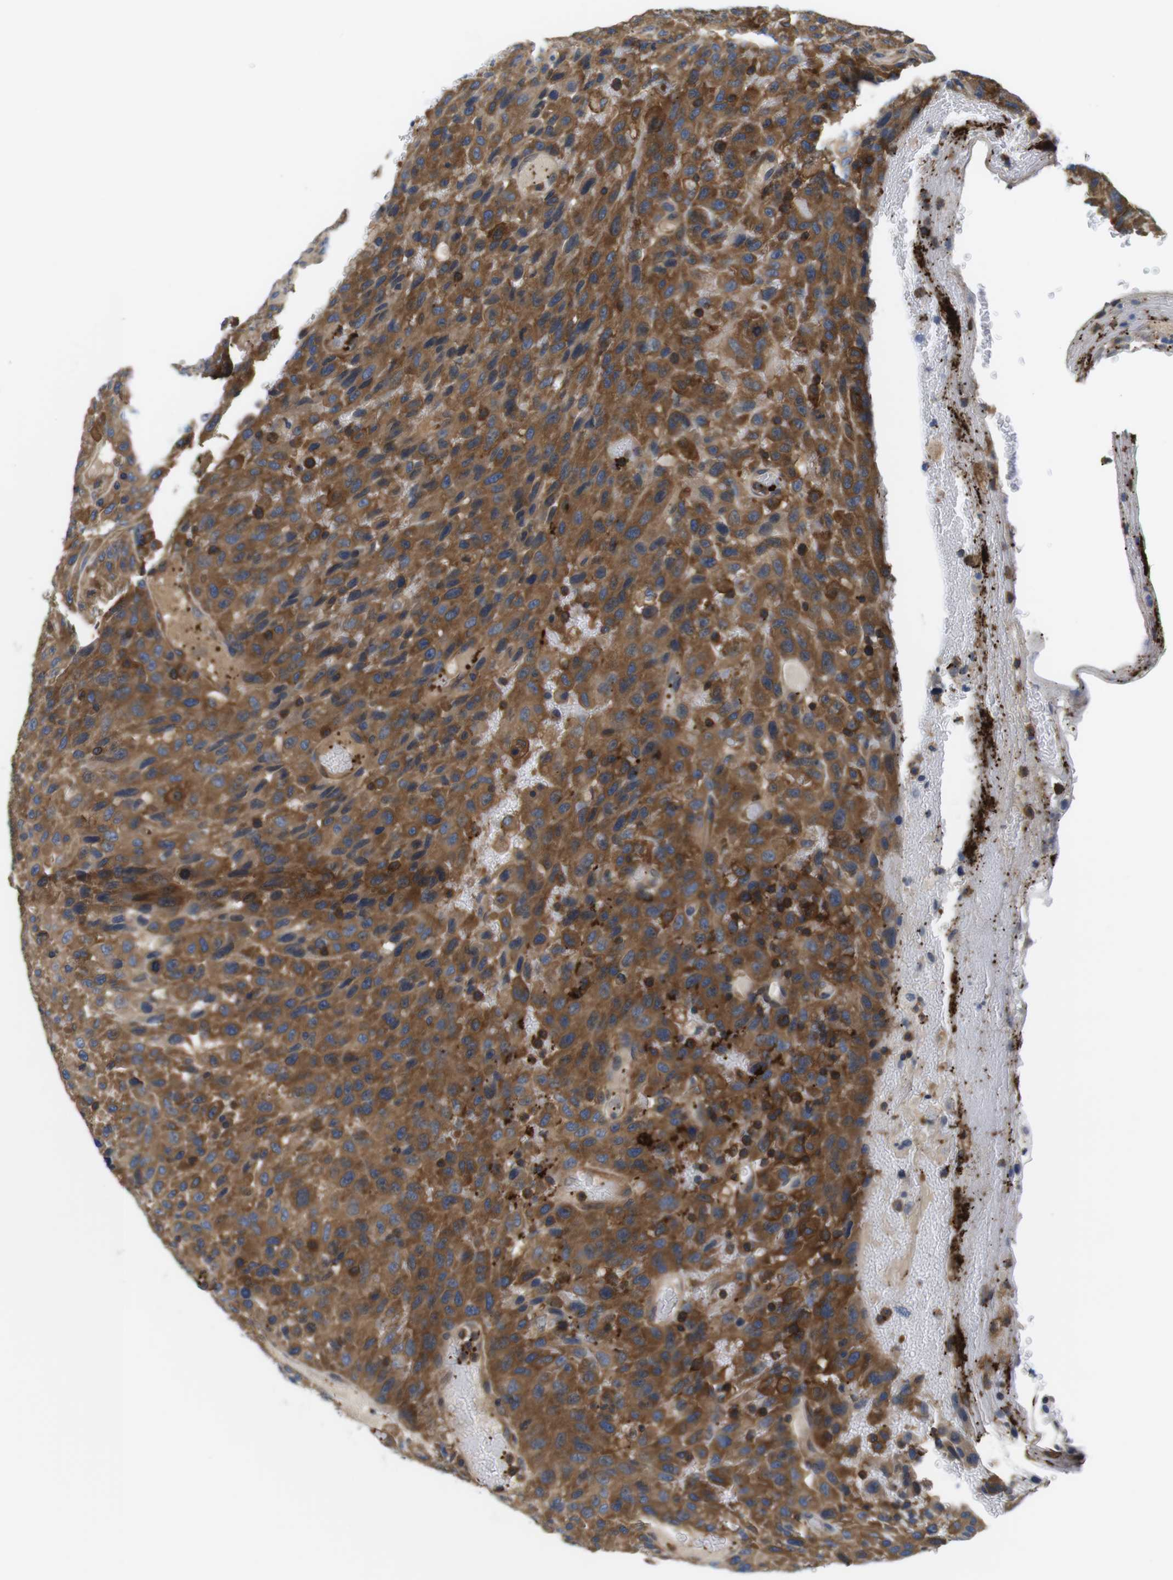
{"staining": {"intensity": "strong", "quantity": ">75%", "location": "cytoplasmic/membranous"}, "tissue": "urothelial cancer", "cell_type": "Tumor cells", "image_type": "cancer", "snomed": [{"axis": "morphology", "description": "Urothelial carcinoma, High grade"}, {"axis": "topography", "description": "Urinary bladder"}], "caption": "Urothelial cancer tissue demonstrates strong cytoplasmic/membranous expression in about >75% of tumor cells, visualized by immunohistochemistry. Using DAB (brown) and hematoxylin (blue) stains, captured at high magnification using brightfield microscopy.", "gene": "HERPUD2", "patient": {"sex": "male", "age": 66}}